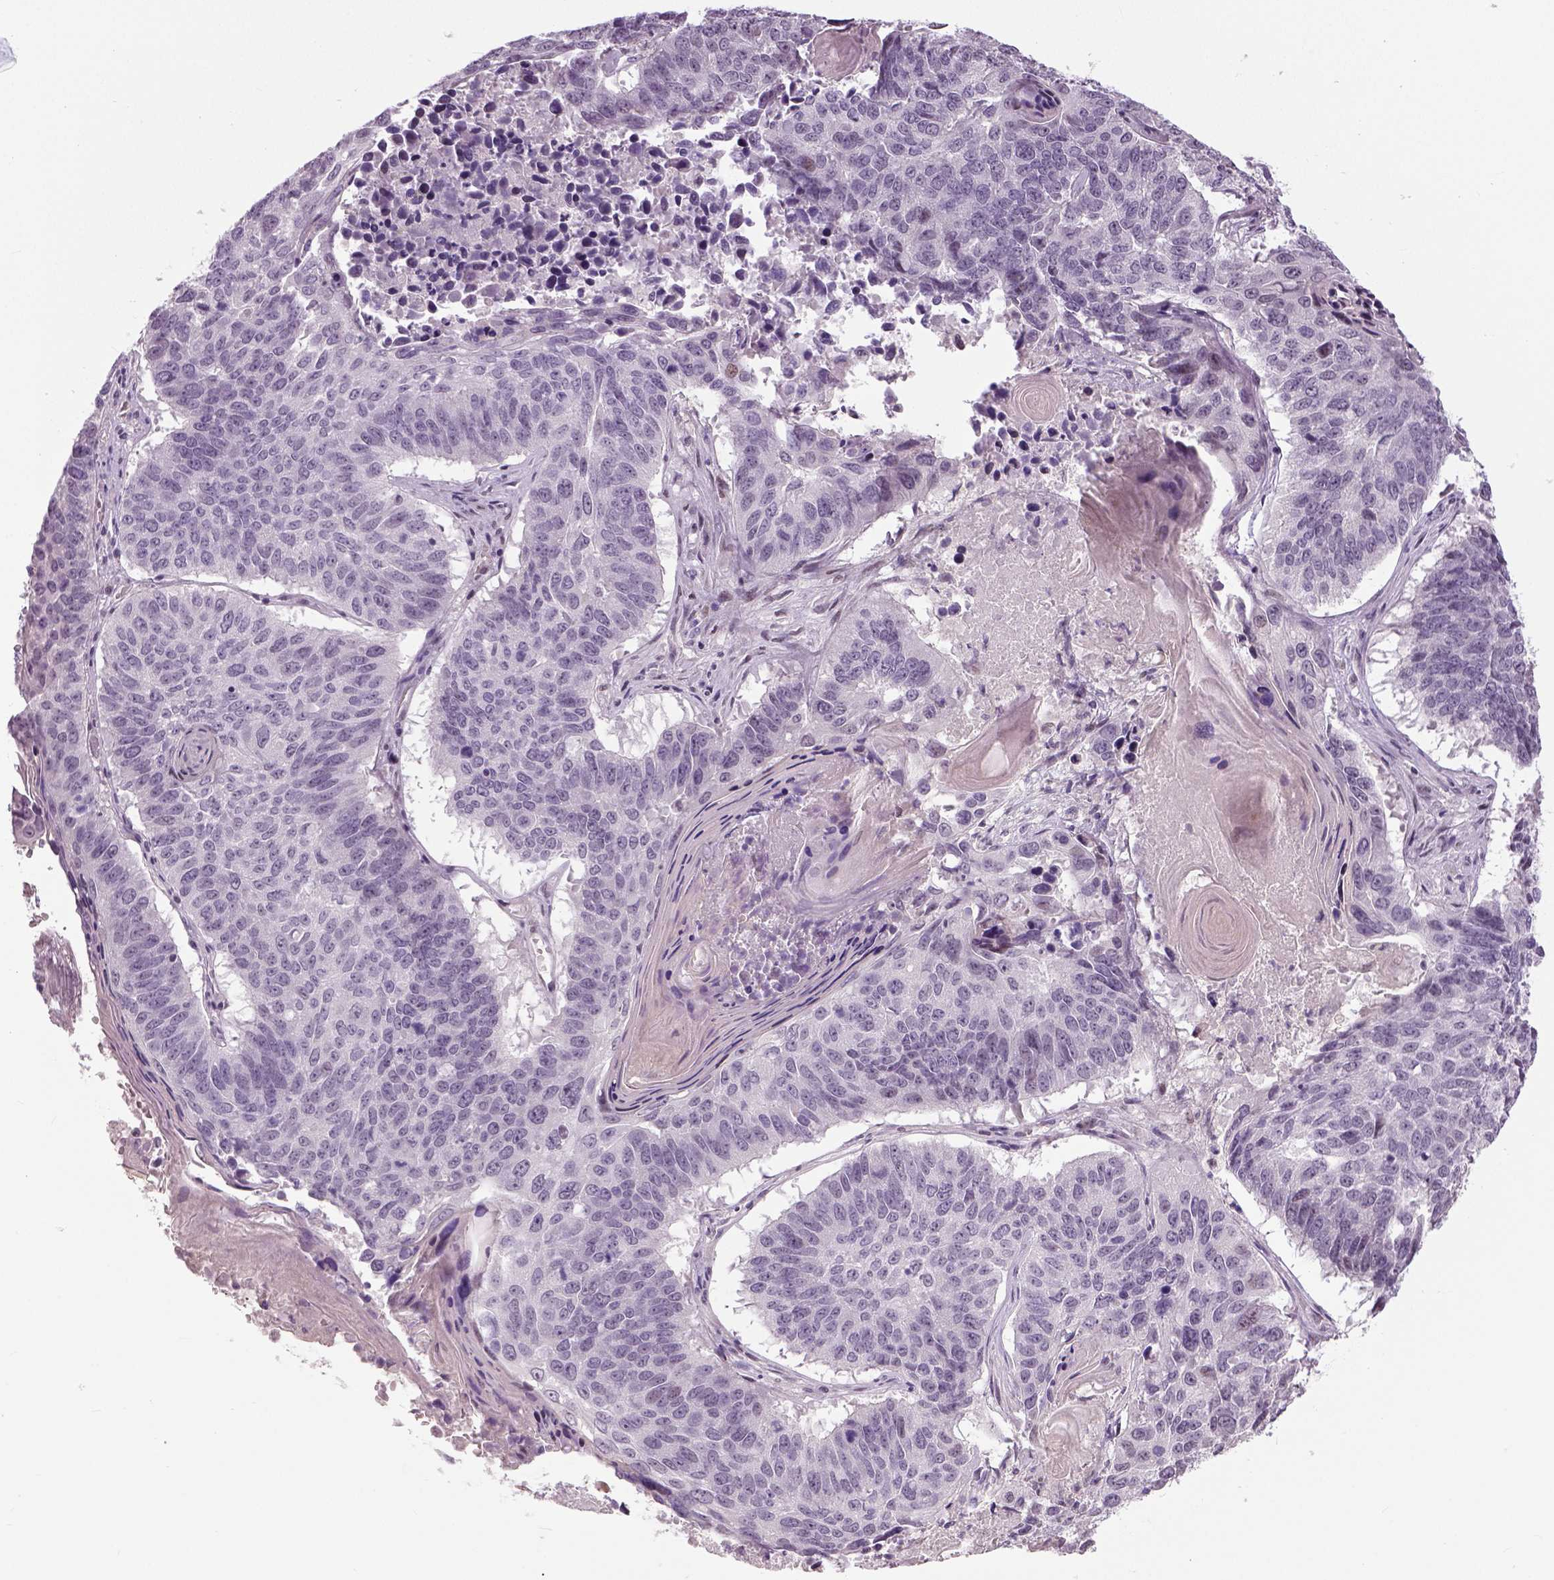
{"staining": {"intensity": "negative", "quantity": "none", "location": "none"}, "tissue": "lung cancer", "cell_type": "Tumor cells", "image_type": "cancer", "snomed": [{"axis": "morphology", "description": "Squamous cell carcinoma, NOS"}, {"axis": "topography", "description": "Lung"}], "caption": "Protein analysis of lung squamous cell carcinoma shows no significant staining in tumor cells.", "gene": "NECAB1", "patient": {"sex": "male", "age": 73}}